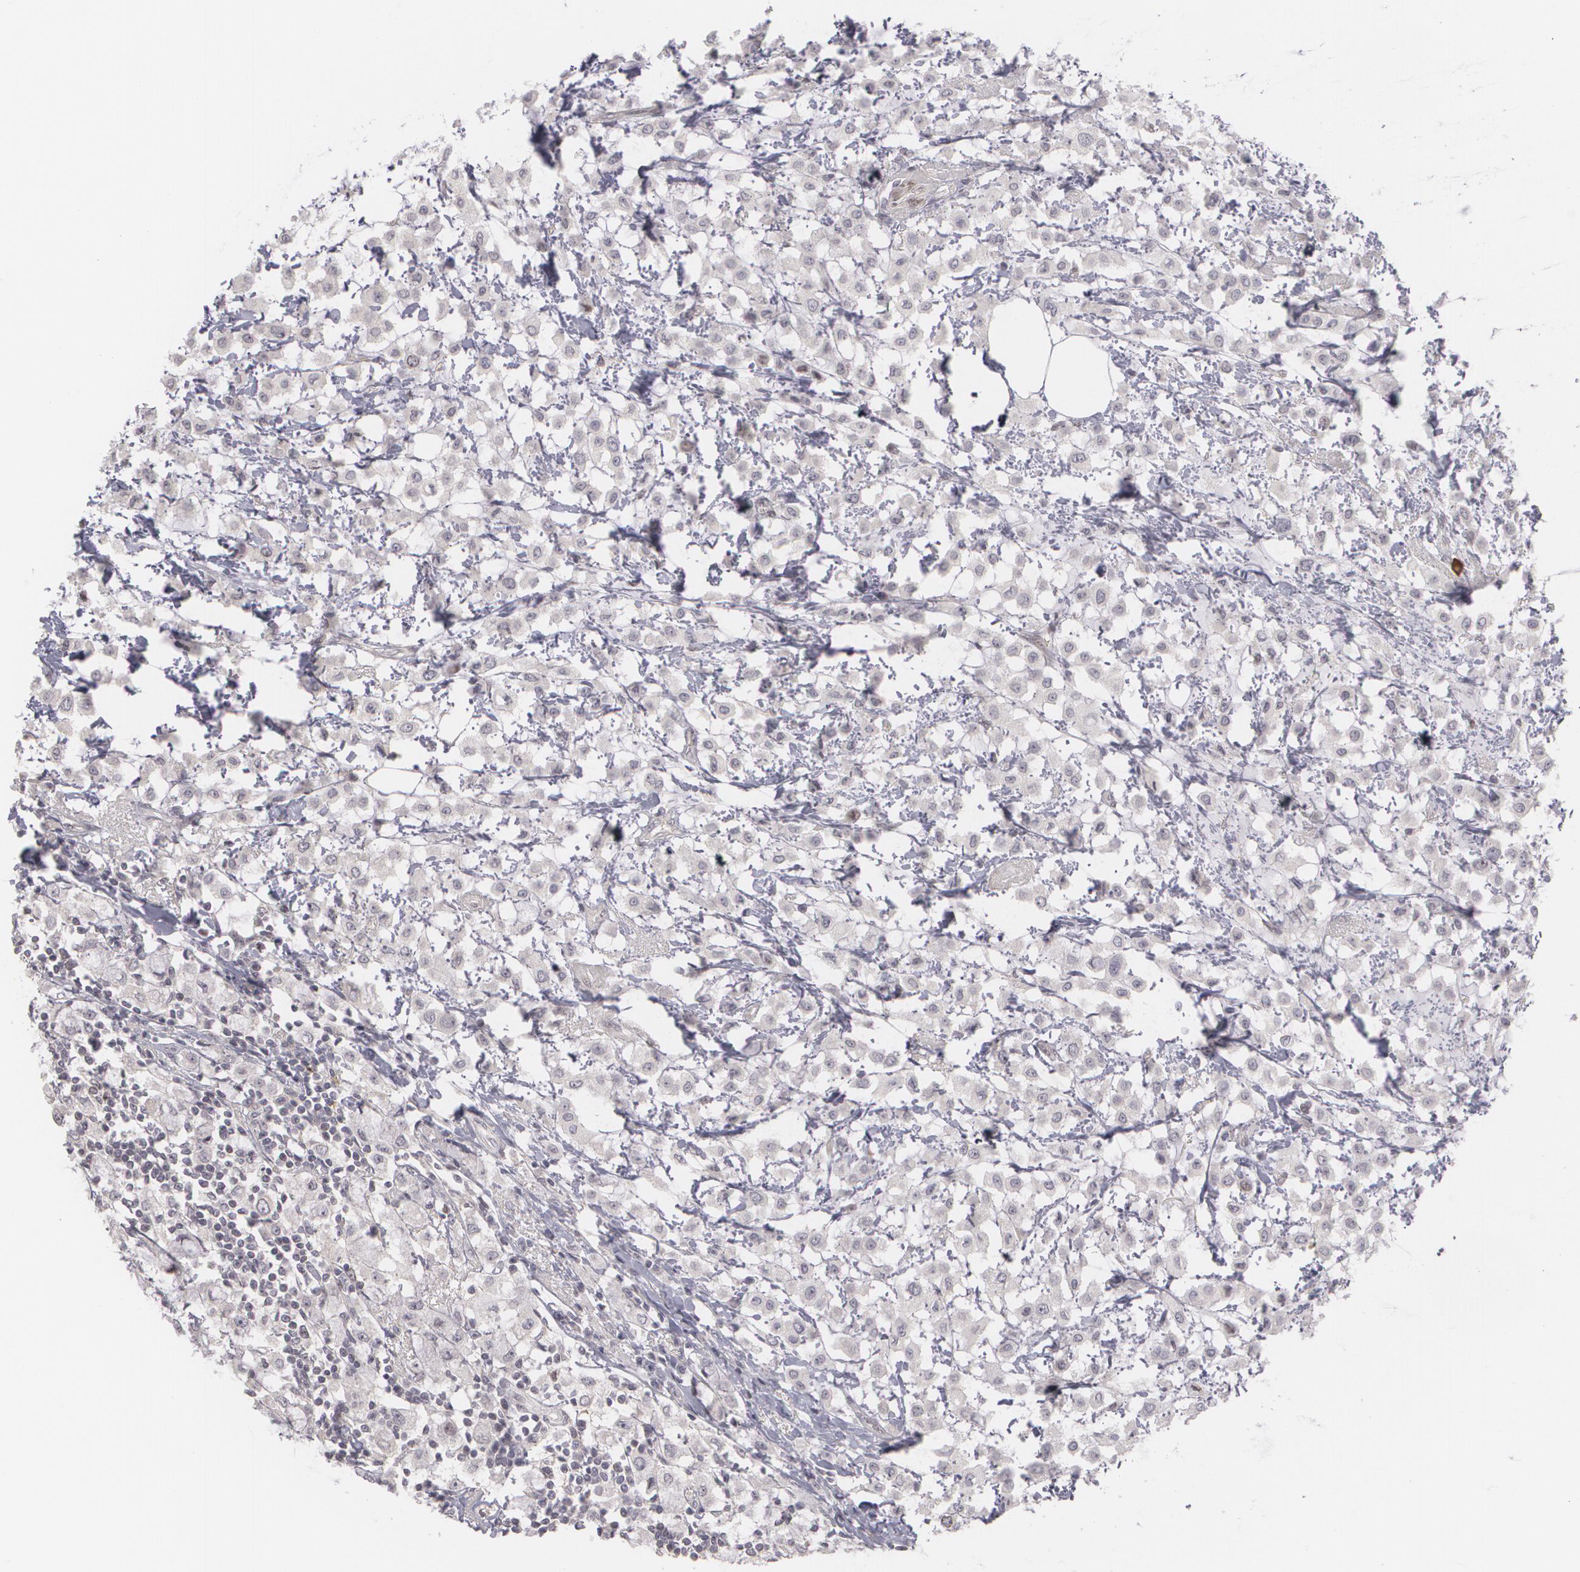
{"staining": {"intensity": "negative", "quantity": "none", "location": "none"}, "tissue": "breast cancer", "cell_type": "Tumor cells", "image_type": "cancer", "snomed": [{"axis": "morphology", "description": "Lobular carcinoma"}, {"axis": "topography", "description": "Breast"}], "caption": "Protein analysis of breast cancer displays no significant staining in tumor cells. (DAB (3,3'-diaminobenzidine) IHC, high magnification).", "gene": "ZBTB16", "patient": {"sex": "female", "age": 85}}